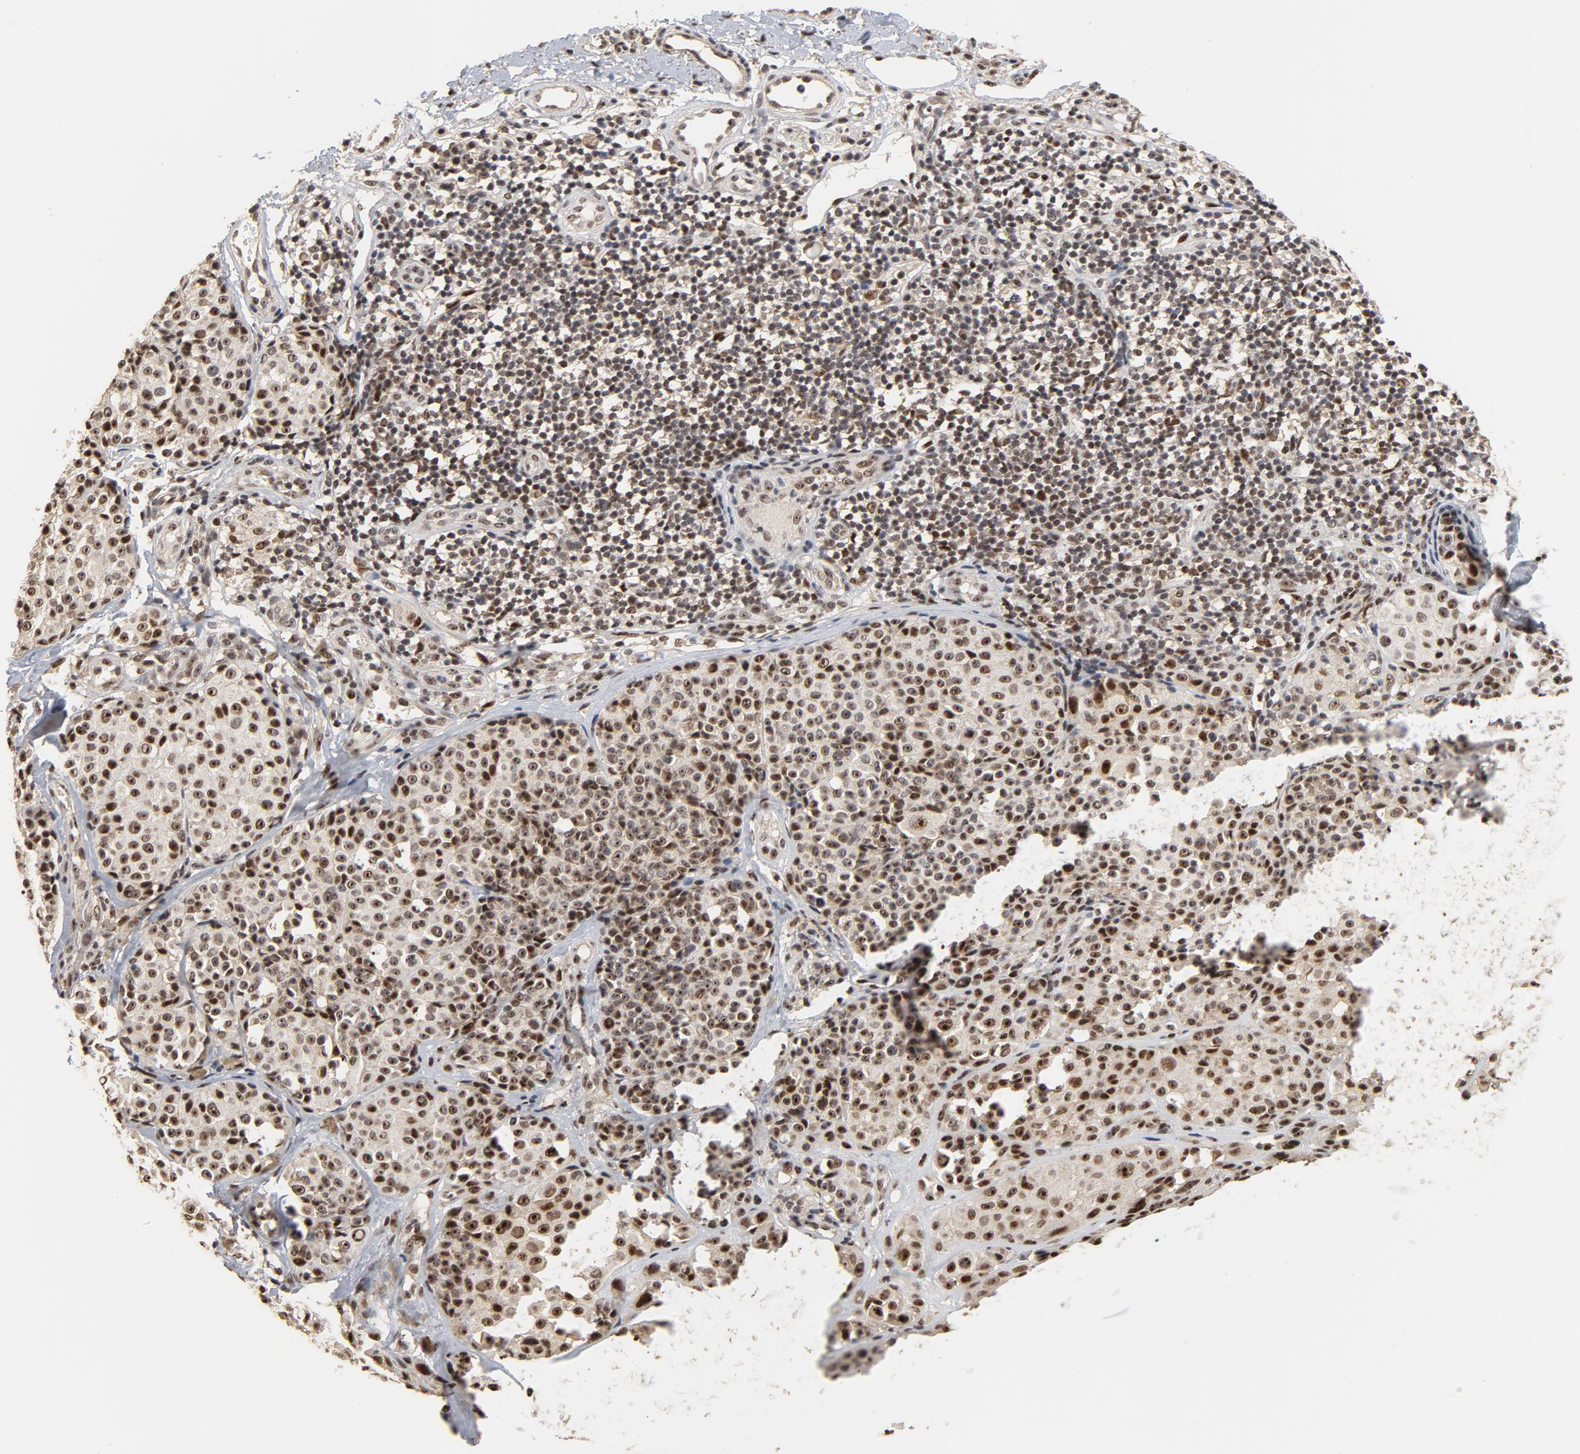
{"staining": {"intensity": "strong", "quantity": ">75%", "location": "cytoplasmic/membranous,nuclear"}, "tissue": "melanoma", "cell_type": "Tumor cells", "image_type": "cancer", "snomed": [{"axis": "morphology", "description": "Malignant melanoma, NOS"}, {"axis": "topography", "description": "Skin"}], "caption": "This image reveals malignant melanoma stained with immunohistochemistry (IHC) to label a protein in brown. The cytoplasmic/membranous and nuclear of tumor cells show strong positivity for the protein. Nuclei are counter-stained blue.", "gene": "TP53RK", "patient": {"sex": "female", "age": 75}}